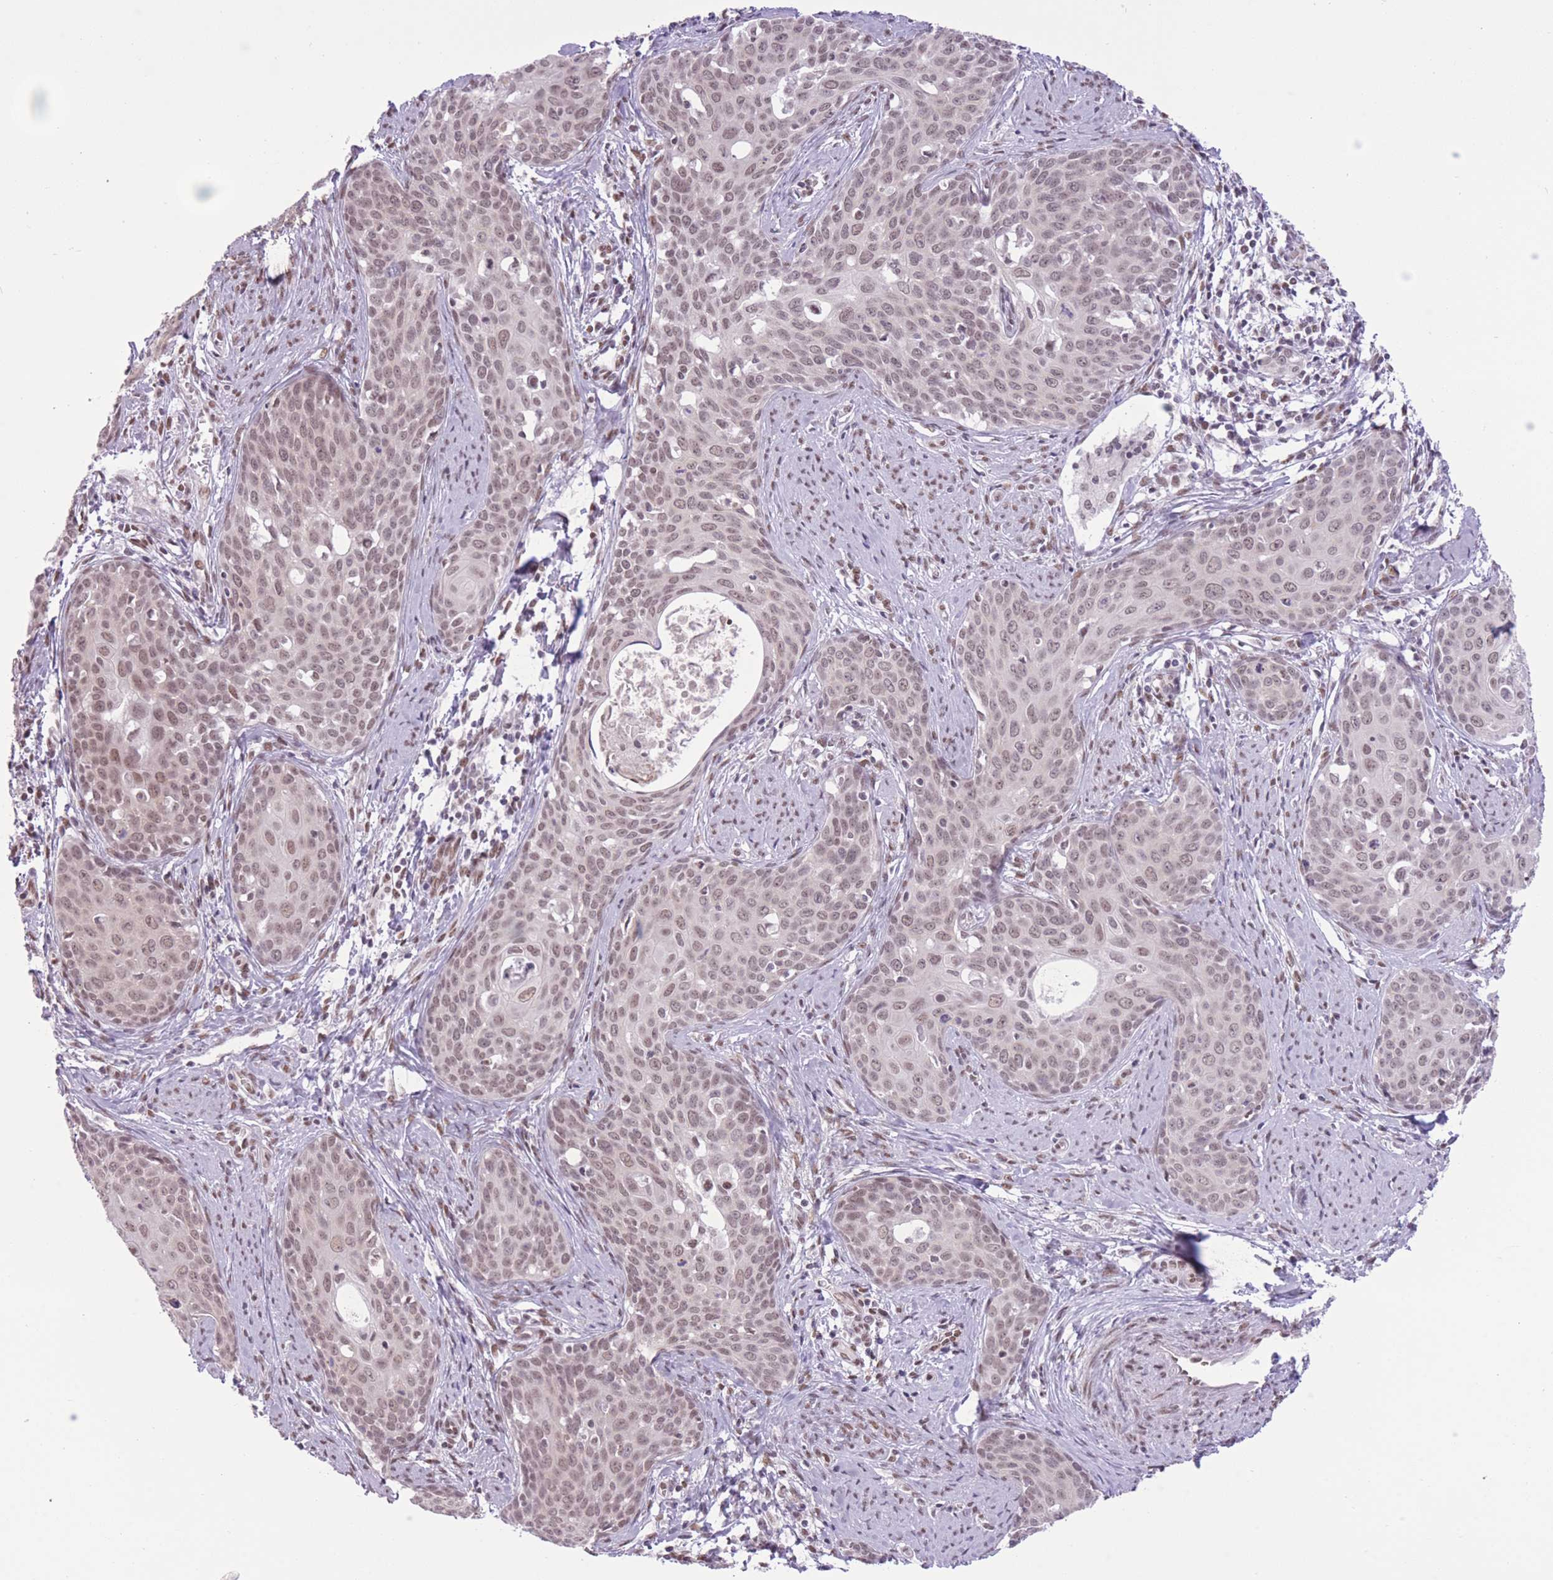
{"staining": {"intensity": "weak", "quantity": ">75%", "location": "nuclear"}, "tissue": "cervical cancer", "cell_type": "Tumor cells", "image_type": "cancer", "snomed": [{"axis": "morphology", "description": "Squamous cell carcinoma, NOS"}, {"axis": "topography", "description": "Cervix"}], "caption": "Squamous cell carcinoma (cervical) stained for a protein (brown) demonstrates weak nuclear positive positivity in about >75% of tumor cells.", "gene": "ZBED5", "patient": {"sex": "female", "age": 46}}